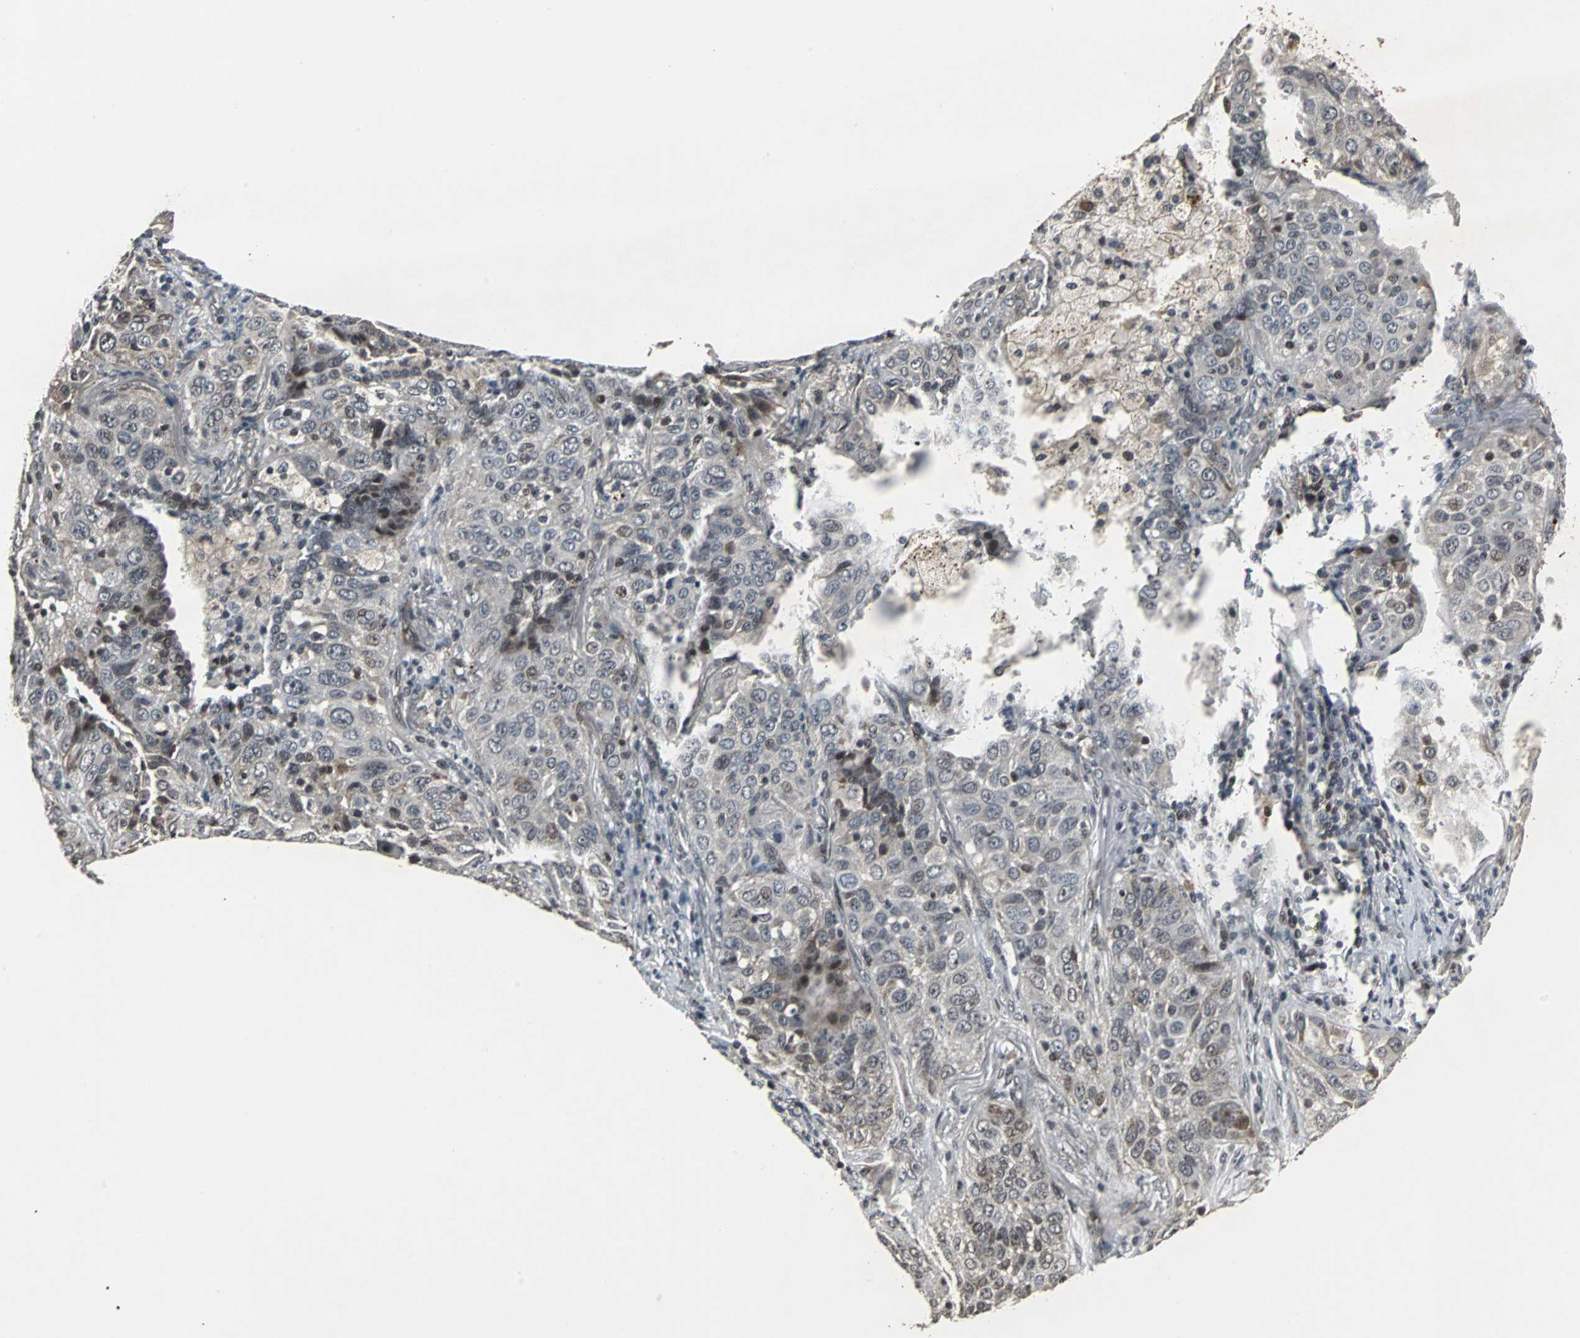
{"staining": {"intensity": "moderate", "quantity": "<25%", "location": "cytoplasmic/membranous"}, "tissue": "lung cancer", "cell_type": "Tumor cells", "image_type": "cancer", "snomed": [{"axis": "morphology", "description": "Squamous cell carcinoma, NOS"}, {"axis": "topography", "description": "Lung"}], "caption": "This photomicrograph shows IHC staining of human lung cancer (squamous cell carcinoma), with low moderate cytoplasmic/membranous expression in approximately <25% of tumor cells.", "gene": "MRPL40", "patient": {"sex": "female", "age": 67}}